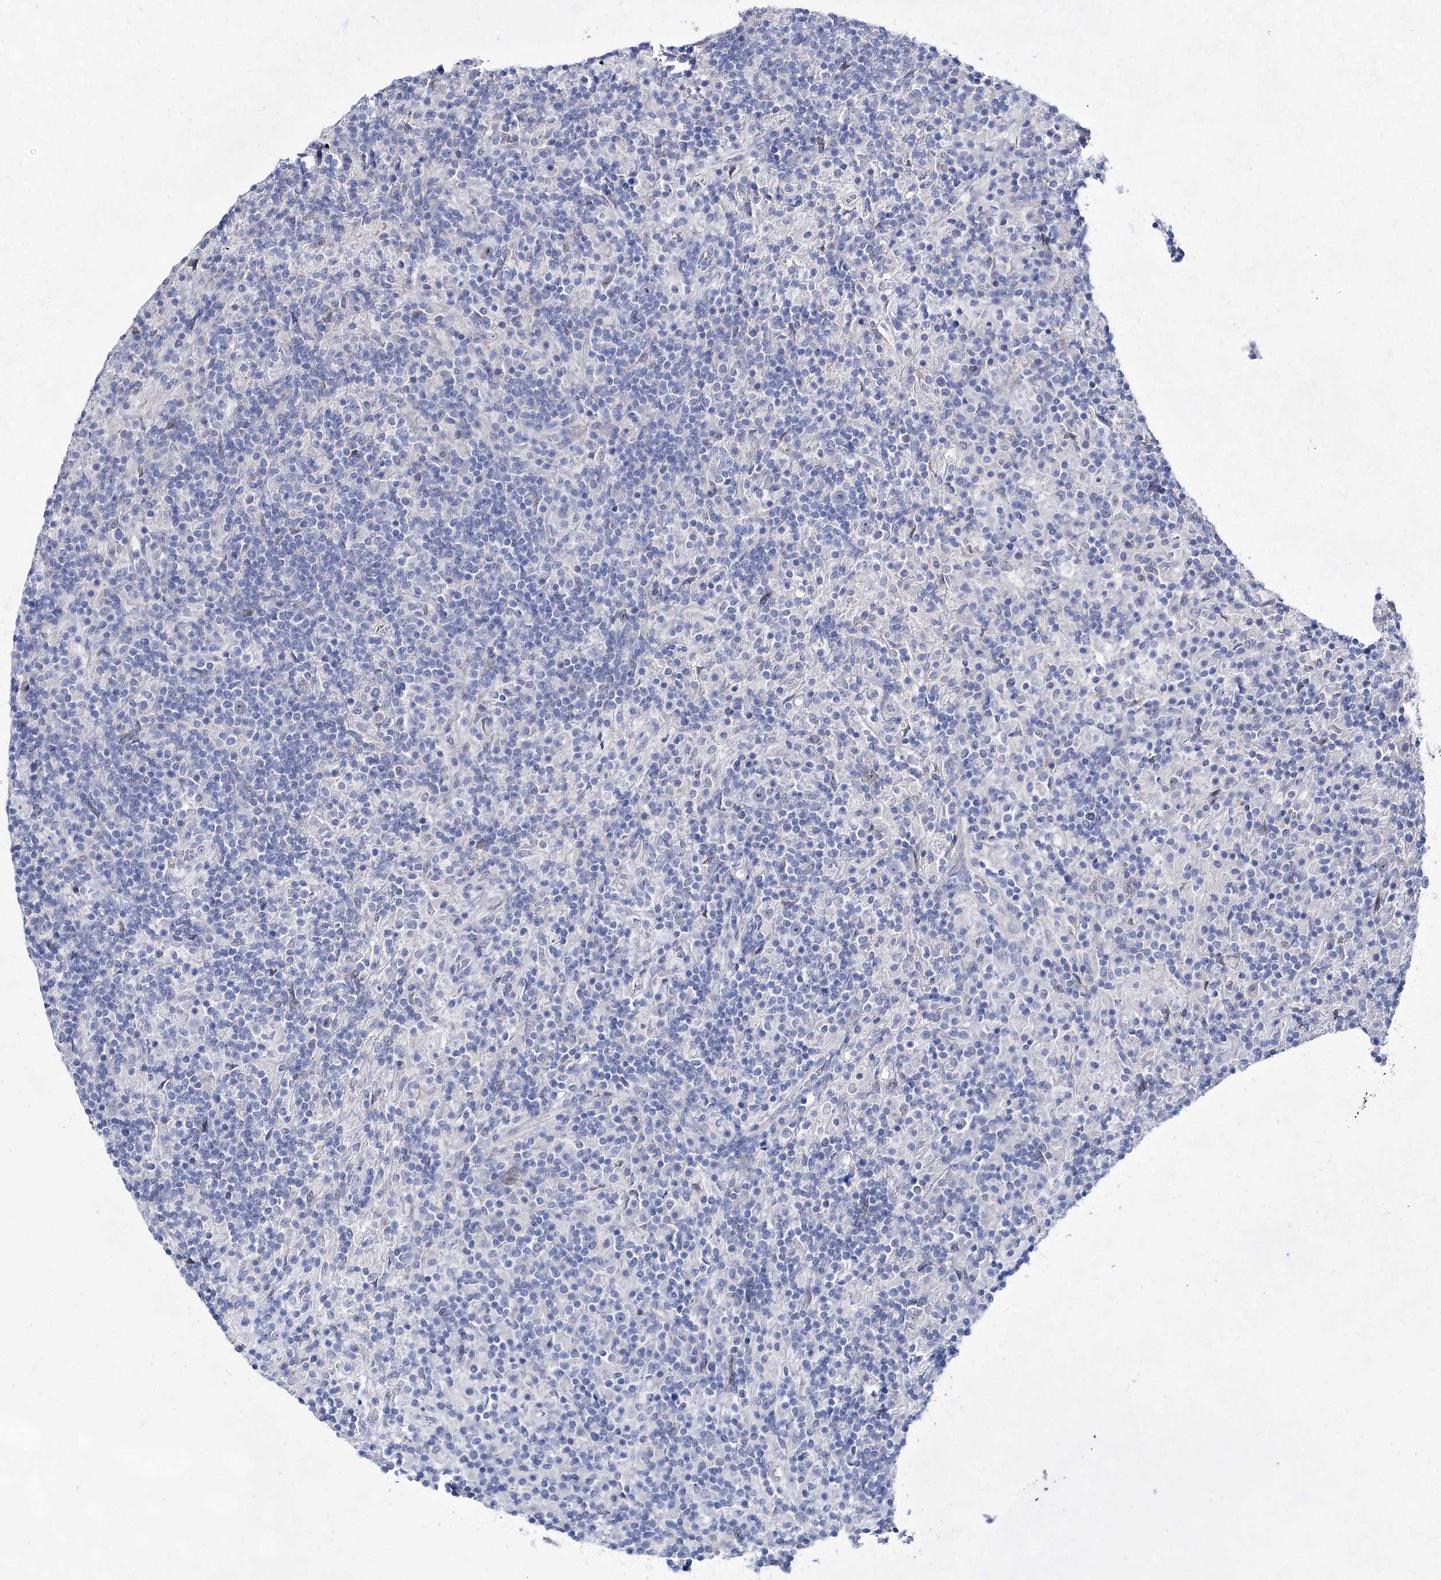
{"staining": {"intensity": "negative", "quantity": "none", "location": "none"}, "tissue": "lymphoma", "cell_type": "Tumor cells", "image_type": "cancer", "snomed": [{"axis": "morphology", "description": "Hodgkin's disease, NOS"}, {"axis": "topography", "description": "Lymph node"}], "caption": "This histopathology image is of Hodgkin's disease stained with immunohistochemistry to label a protein in brown with the nuclei are counter-stained blue. There is no staining in tumor cells. (DAB IHC with hematoxylin counter stain).", "gene": "UGDH", "patient": {"sex": "male", "age": 70}}